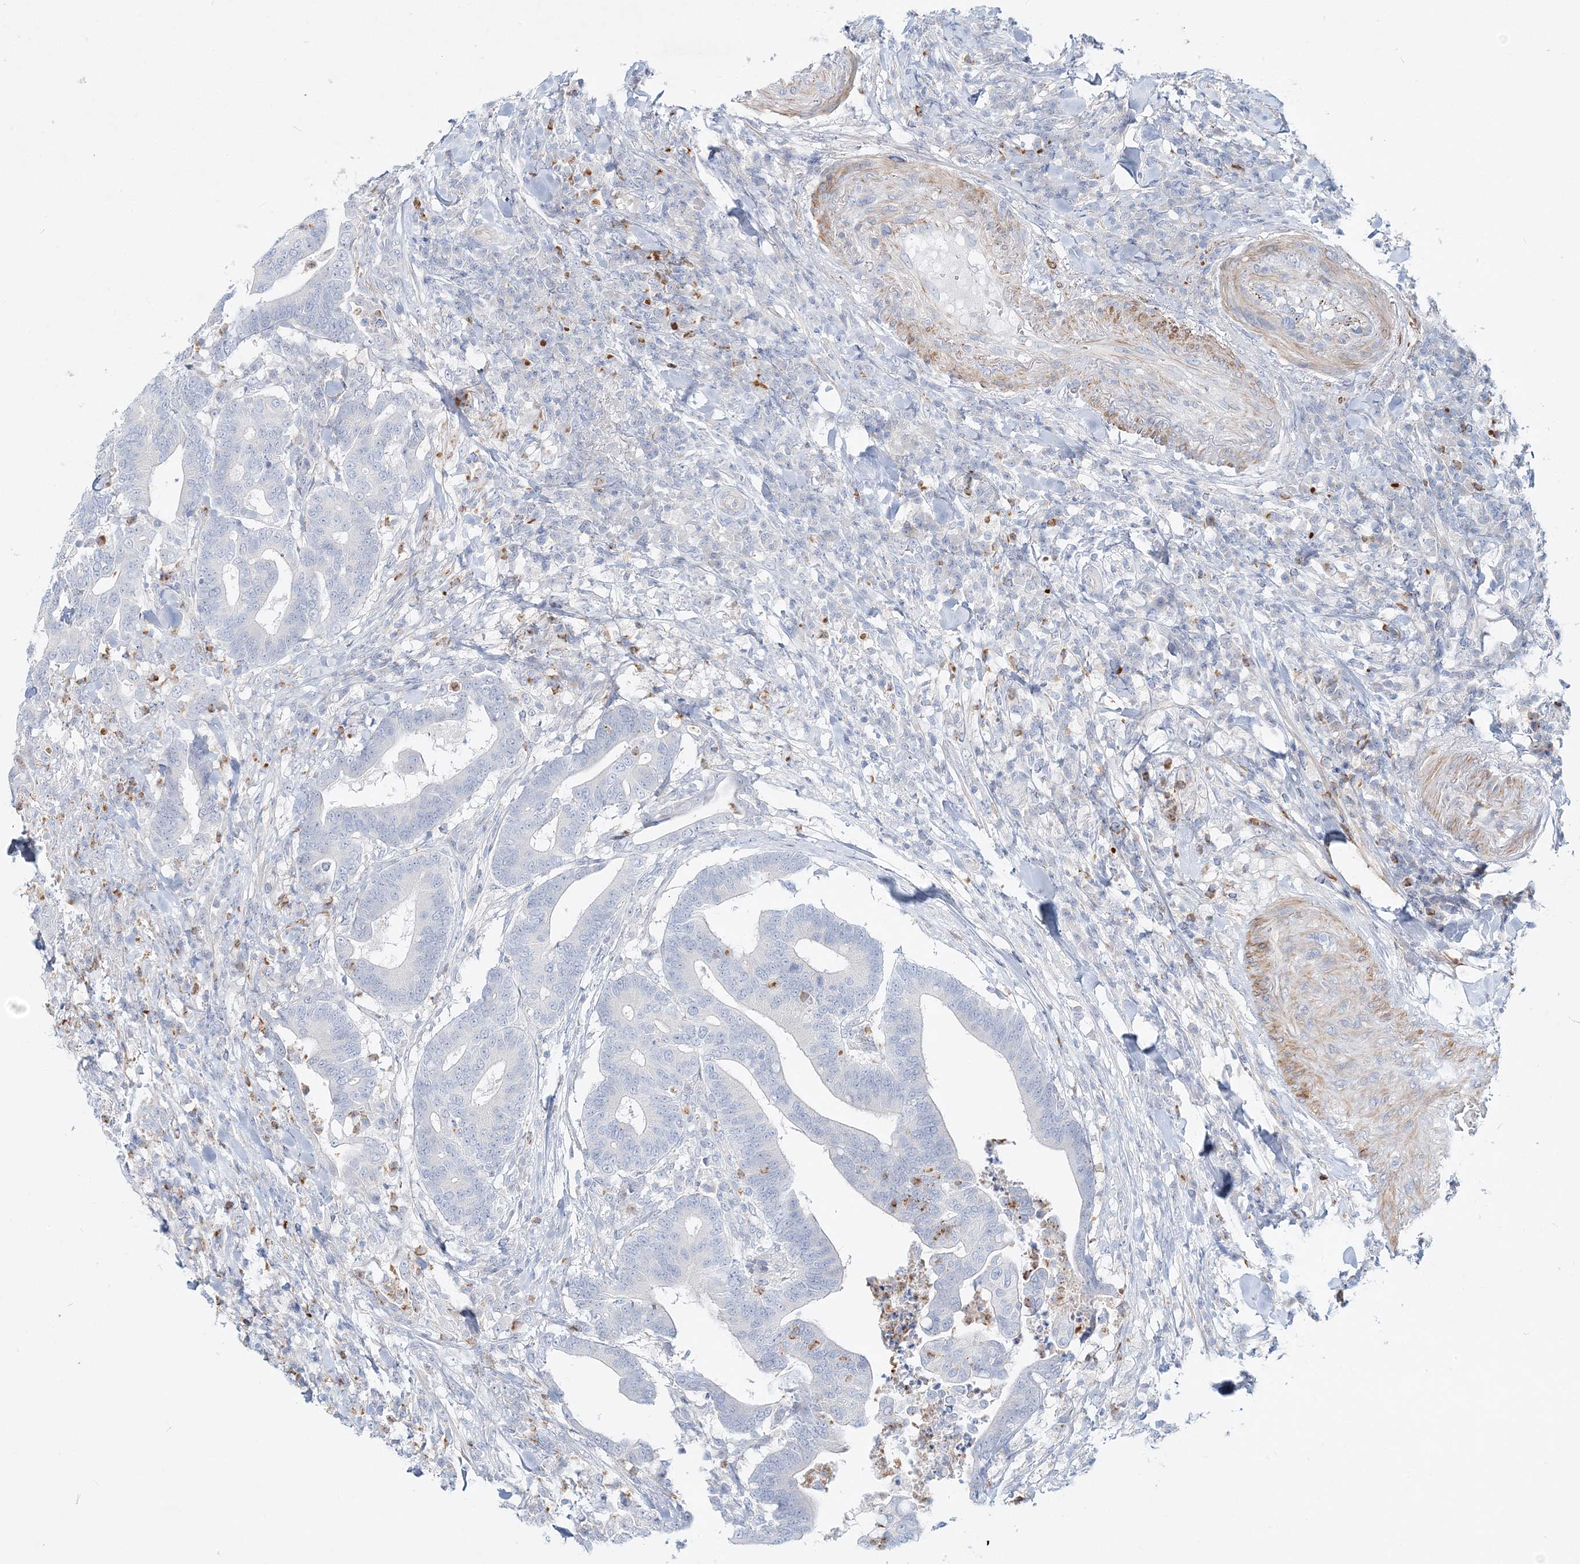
{"staining": {"intensity": "negative", "quantity": "none", "location": "none"}, "tissue": "colorectal cancer", "cell_type": "Tumor cells", "image_type": "cancer", "snomed": [{"axis": "morphology", "description": "Adenocarcinoma, NOS"}, {"axis": "topography", "description": "Colon"}], "caption": "An immunohistochemistry (IHC) photomicrograph of colorectal adenocarcinoma is shown. There is no staining in tumor cells of colorectal adenocarcinoma.", "gene": "DNAH5", "patient": {"sex": "female", "age": 66}}